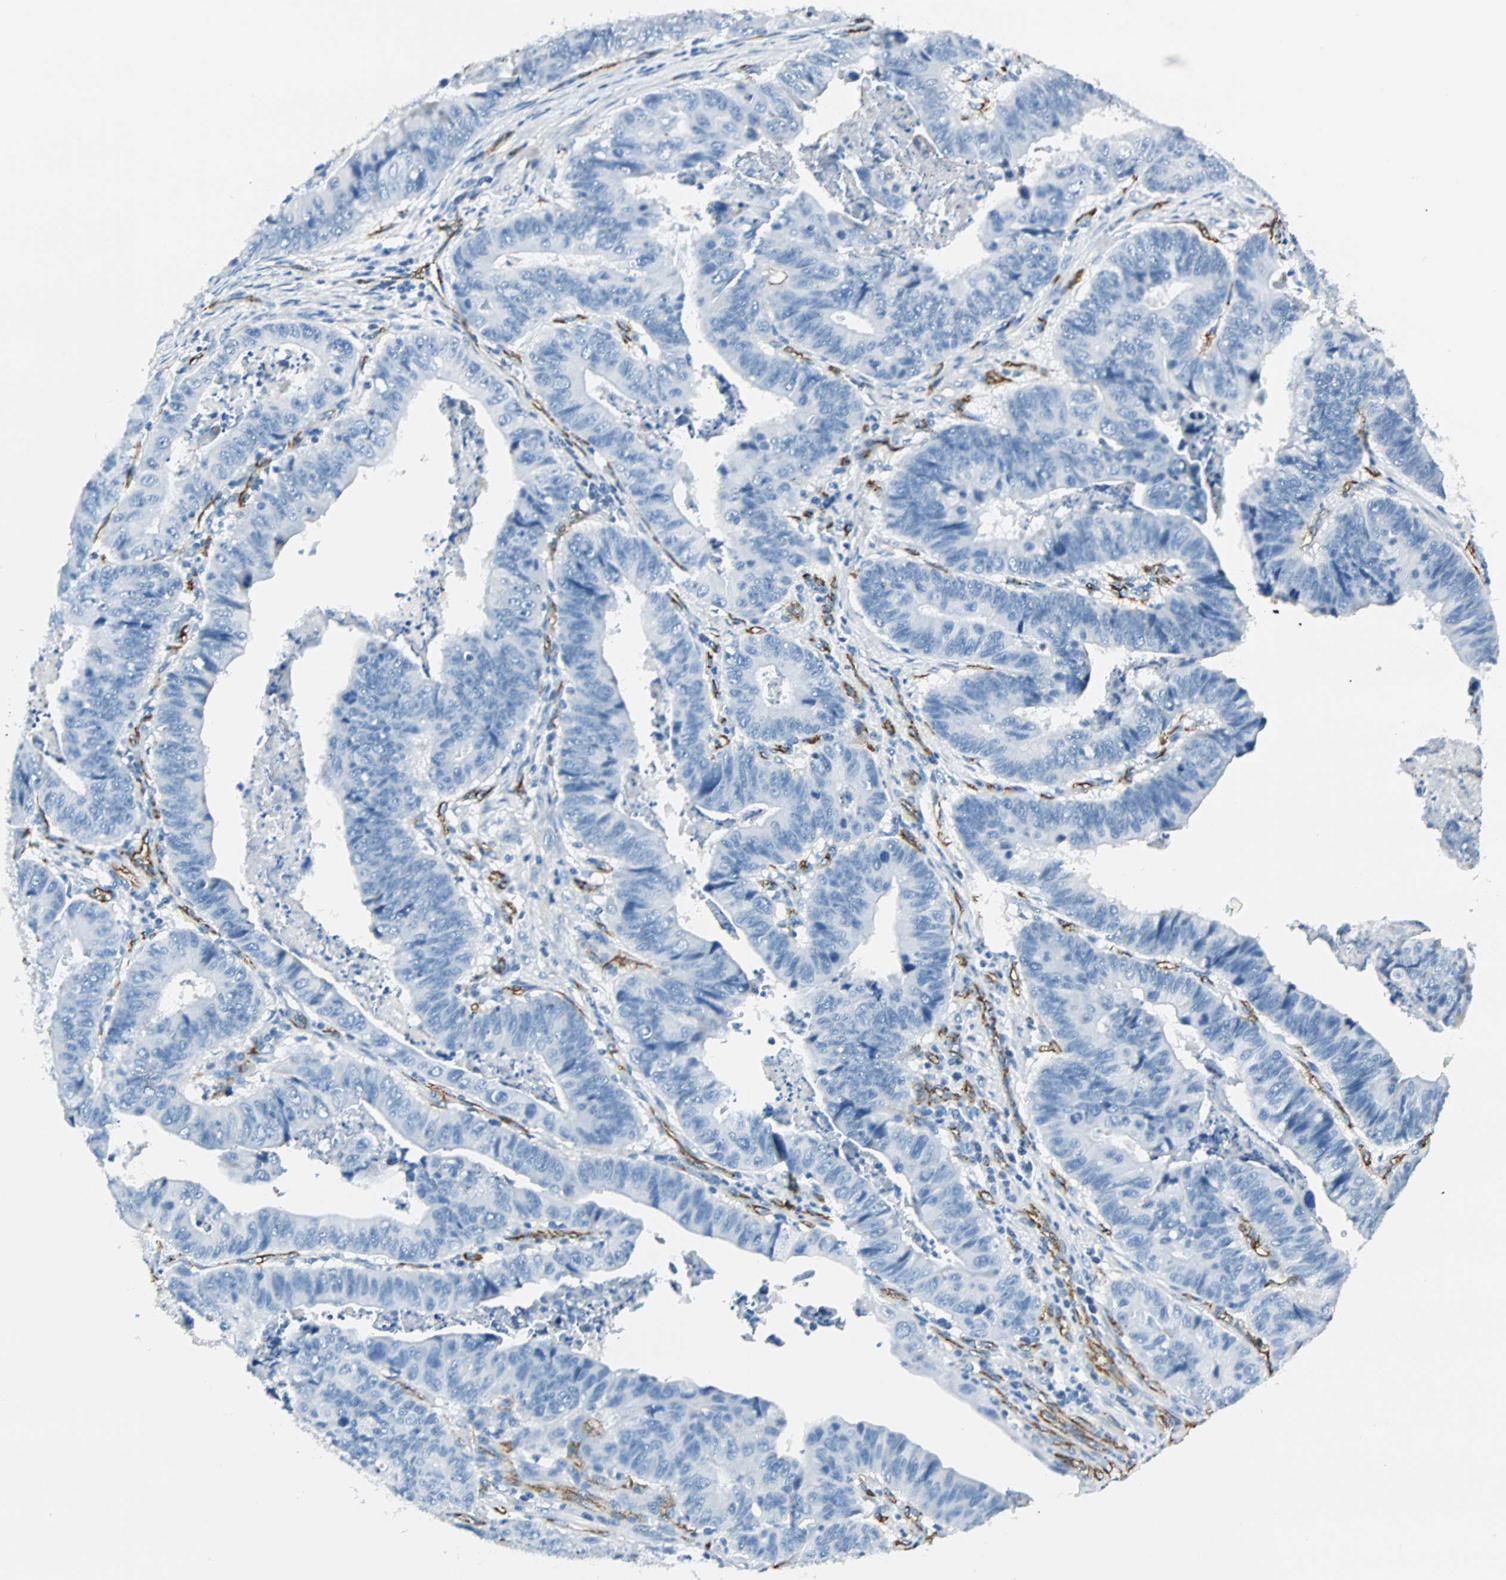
{"staining": {"intensity": "negative", "quantity": "none", "location": "none"}, "tissue": "stomach cancer", "cell_type": "Tumor cells", "image_type": "cancer", "snomed": [{"axis": "morphology", "description": "Adenocarcinoma, NOS"}, {"axis": "topography", "description": "Stomach, lower"}], "caption": "An image of stomach cancer stained for a protein shows no brown staining in tumor cells. (DAB IHC visualized using brightfield microscopy, high magnification).", "gene": "VPS9D1", "patient": {"sex": "male", "age": 77}}